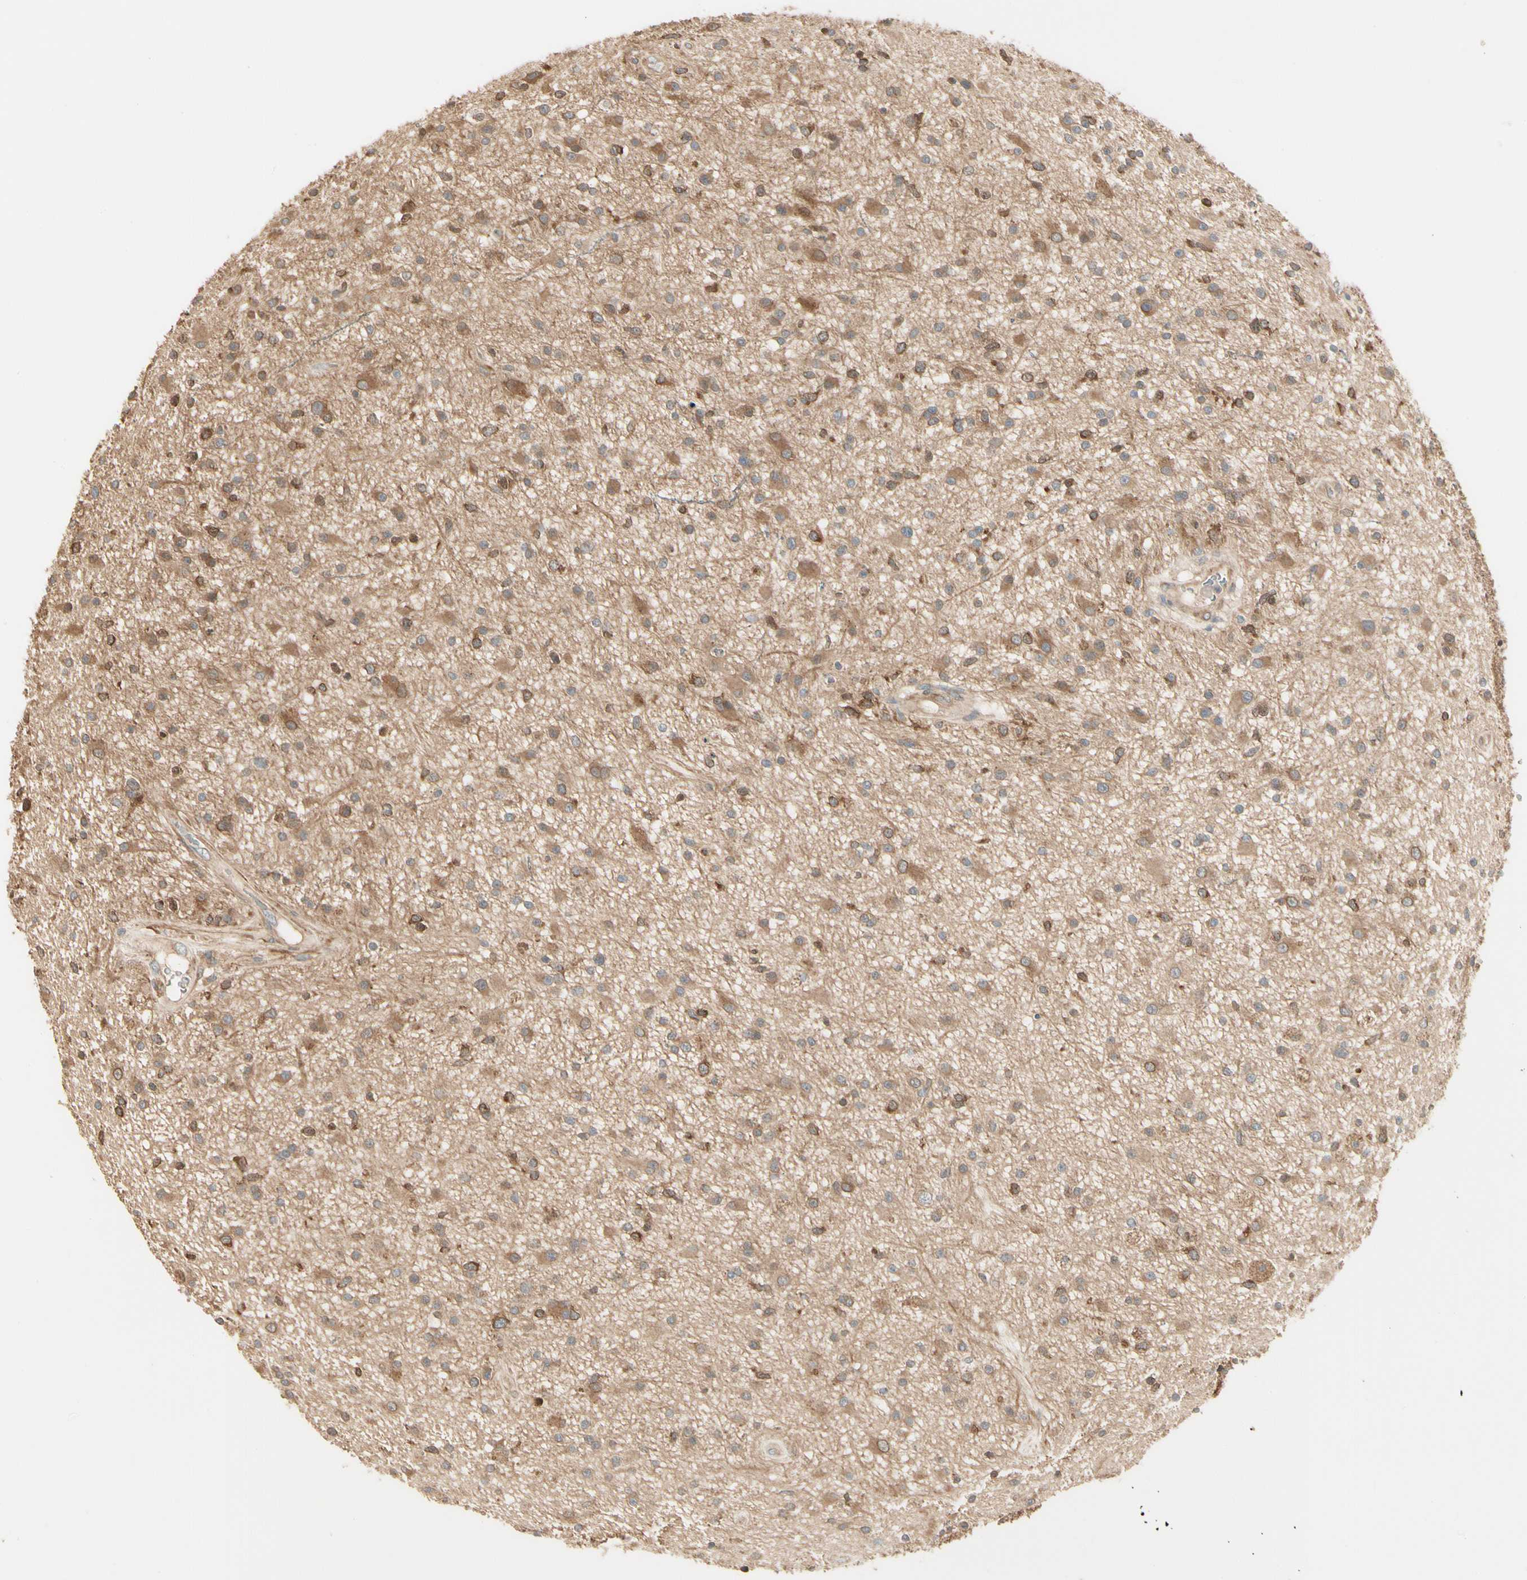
{"staining": {"intensity": "moderate", "quantity": ">75%", "location": "cytoplasmic/membranous"}, "tissue": "glioma", "cell_type": "Tumor cells", "image_type": "cancer", "snomed": [{"axis": "morphology", "description": "Glioma, malignant, High grade"}, {"axis": "topography", "description": "Brain"}], "caption": "Immunohistochemical staining of human glioma shows medium levels of moderate cytoplasmic/membranous protein expression in approximately >75% of tumor cells.", "gene": "IRAG1", "patient": {"sex": "male", "age": 33}}